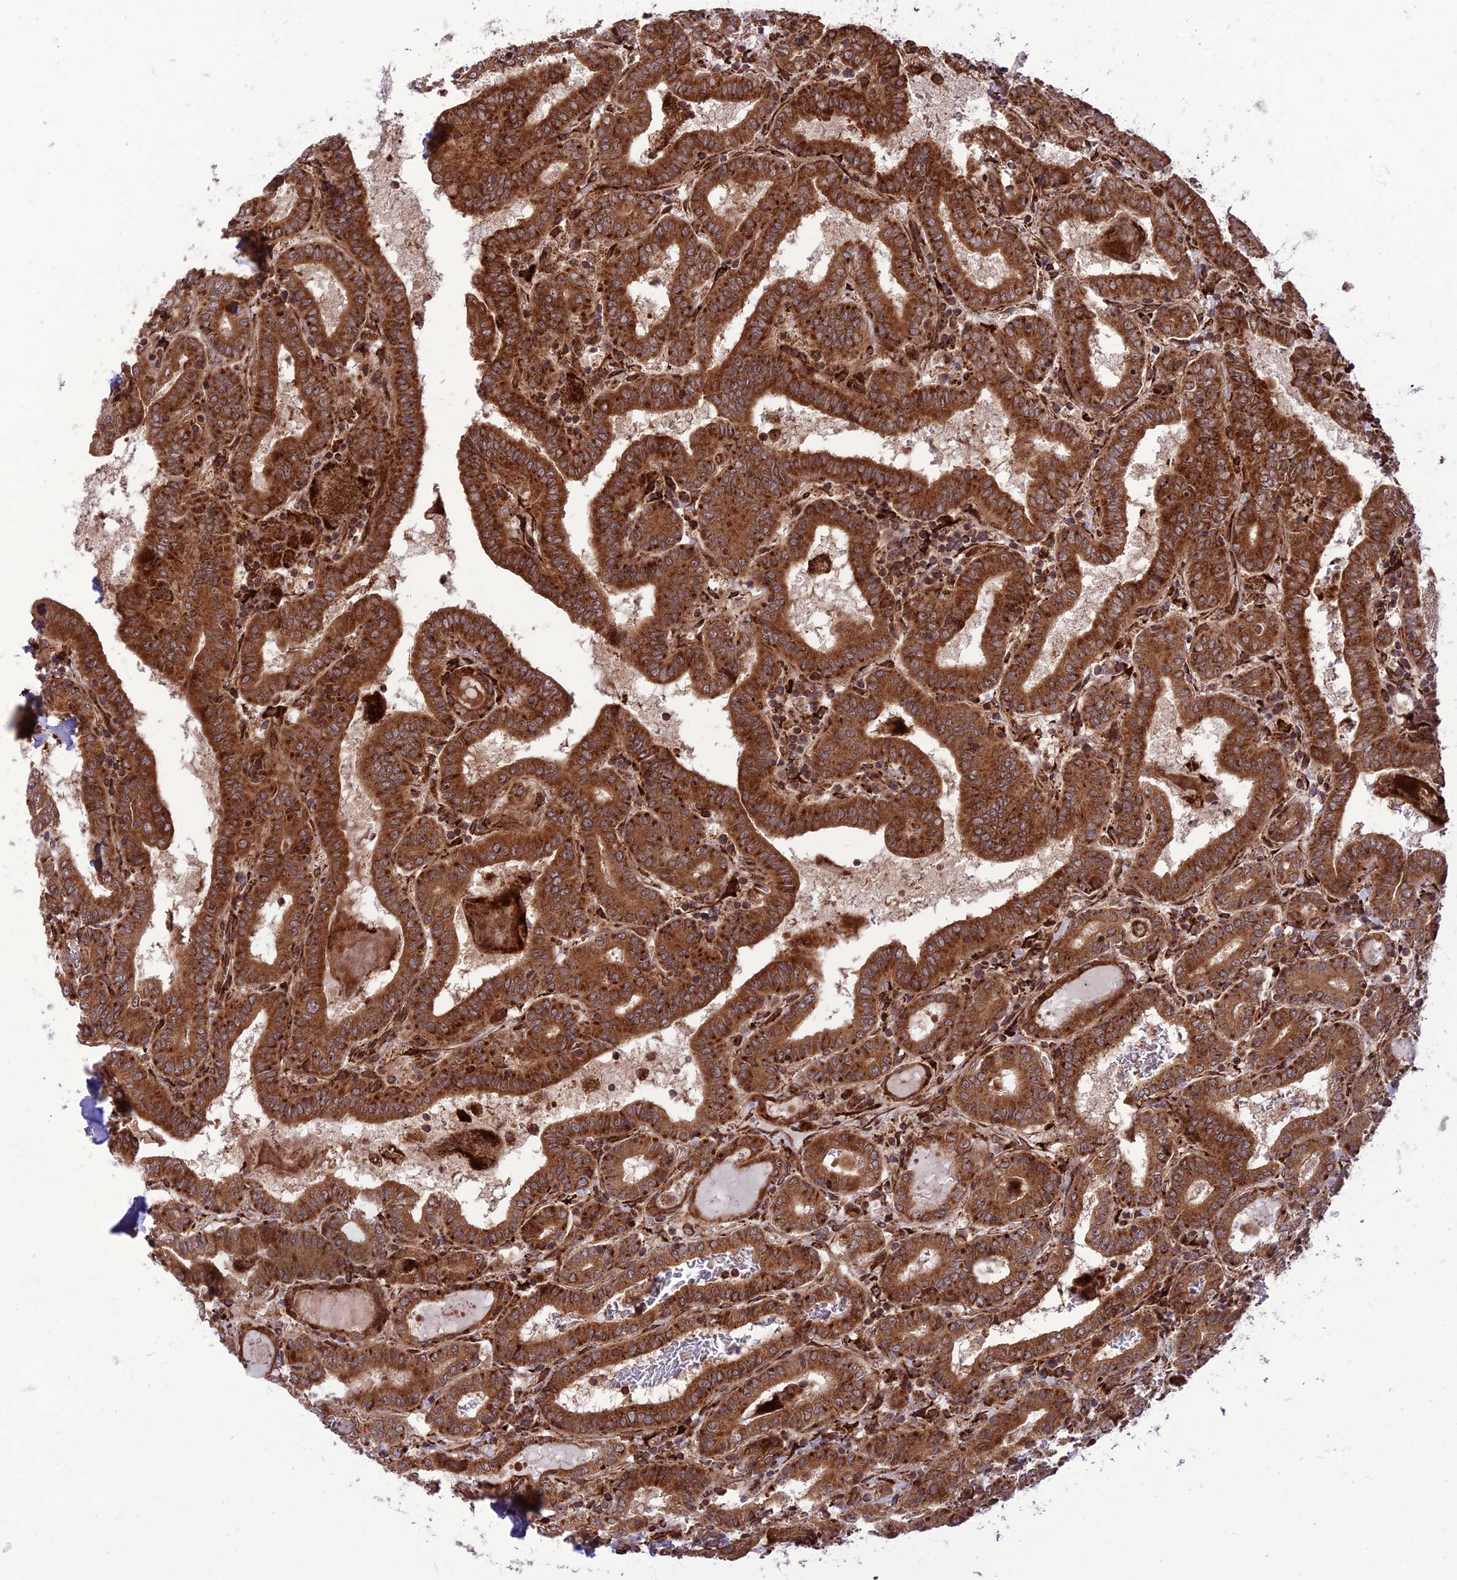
{"staining": {"intensity": "strong", "quantity": ">75%", "location": "cytoplasmic/membranous"}, "tissue": "thyroid cancer", "cell_type": "Tumor cells", "image_type": "cancer", "snomed": [{"axis": "morphology", "description": "Papillary adenocarcinoma, NOS"}, {"axis": "topography", "description": "Thyroid gland"}], "caption": "Approximately >75% of tumor cells in thyroid cancer (papillary adenocarcinoma) display strong cytoplasmic/membranous protein expression as visualized by brown immunohistochemical staining.", "gene": "CRTAP", "patient": {"sex": "female", "age": 72}}